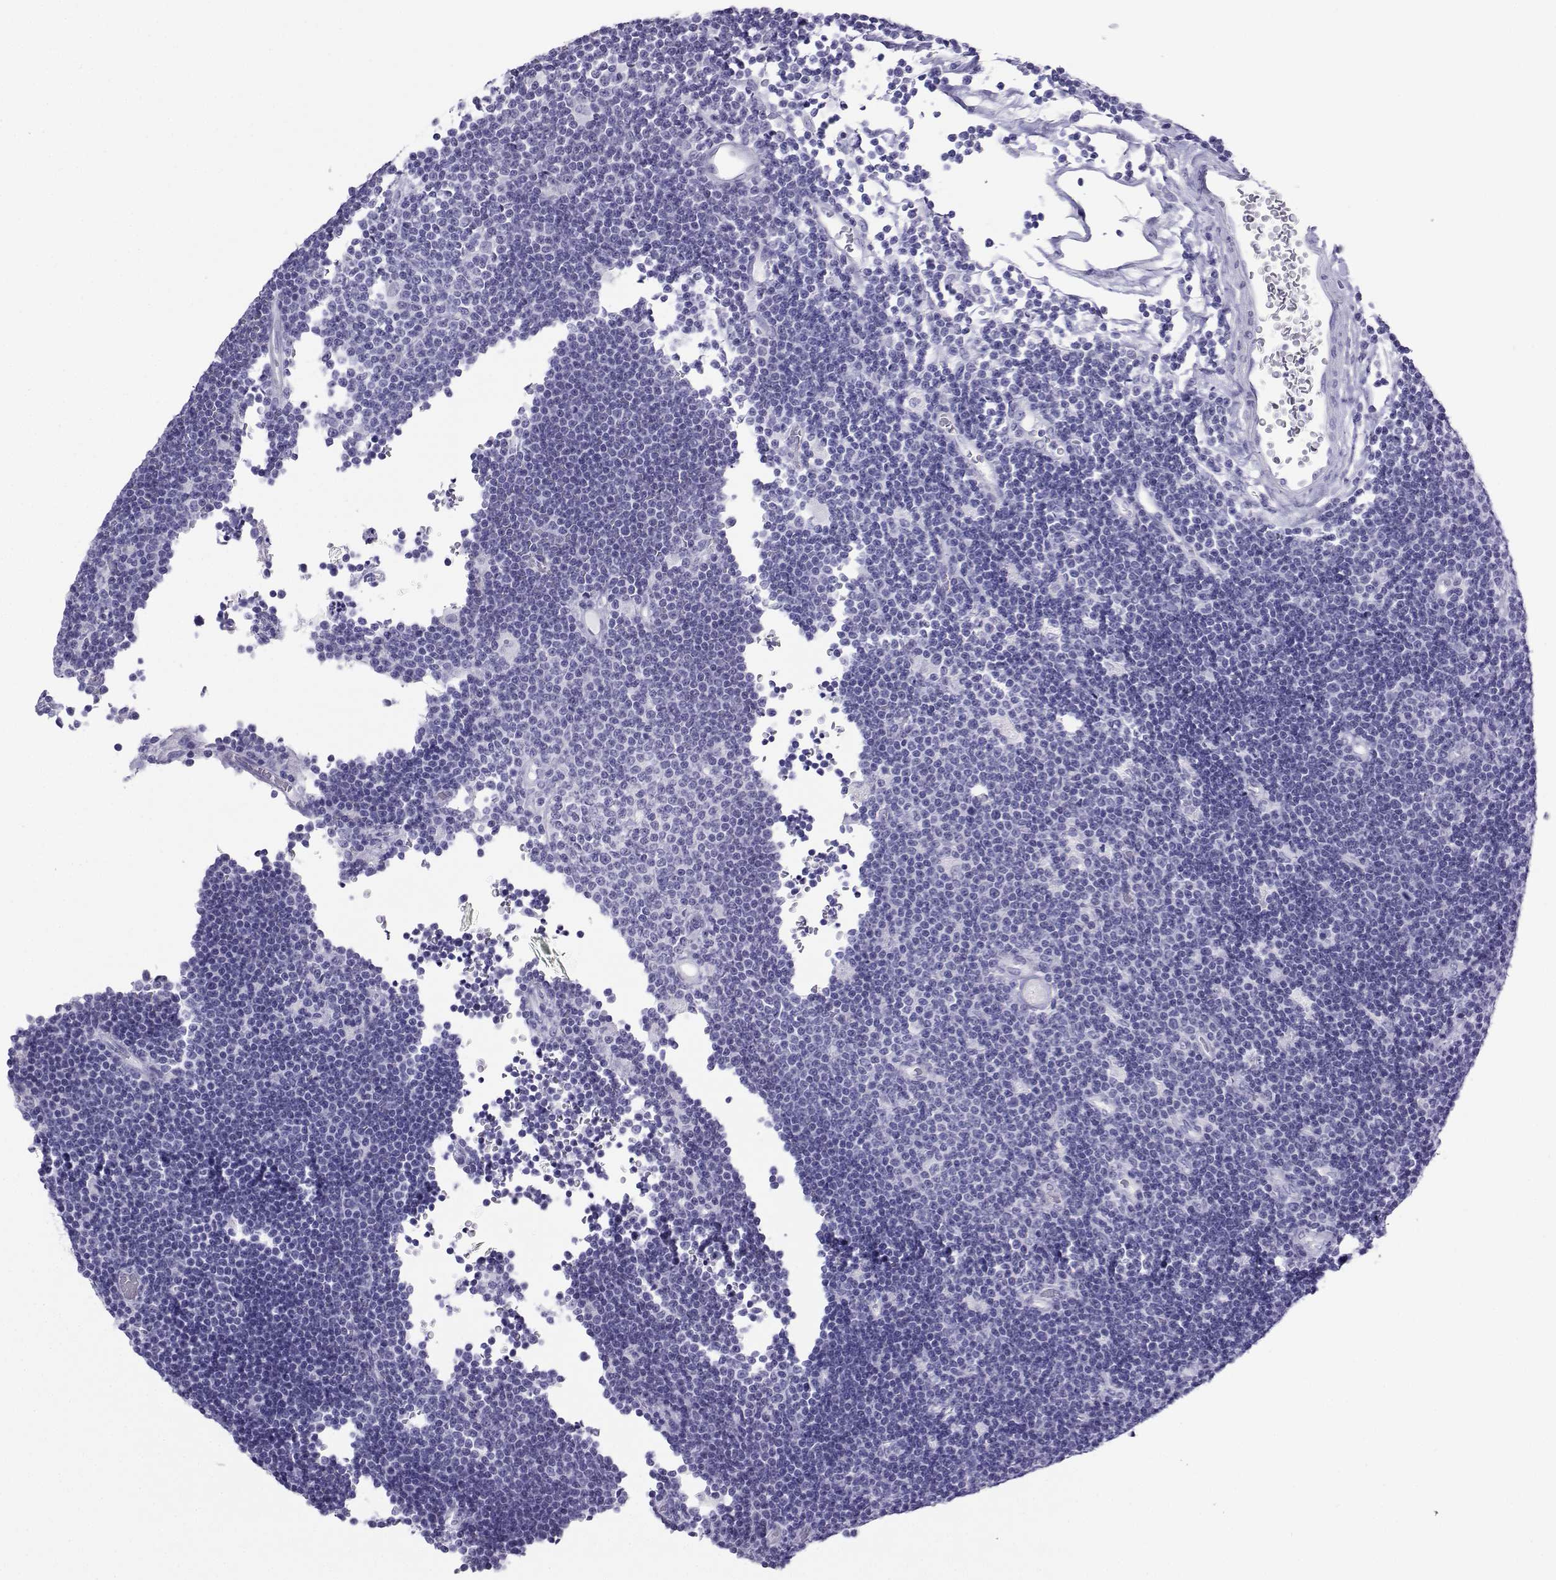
{"staining": {"intensity": "negative", "quantity": "none", "location": "none"}, "tissue": "lymphoma", "cell_type": "Tumor cells", "image_type": "cancer", "snomed": [{"axis": "morphology", "description": "Malignant lymphoma, non-Hodgkin's type, Low grade"}, {"axis": "topography", "description": "Brain"}], "caption": "This is an immunohistochemistry micrograph of human low-grade malignant lymphoma, non-Hodgkin's type. There is no staining in tumor cells.", "gene": "LORICRIN", "patient": {"sex": "female", "age": 66}}